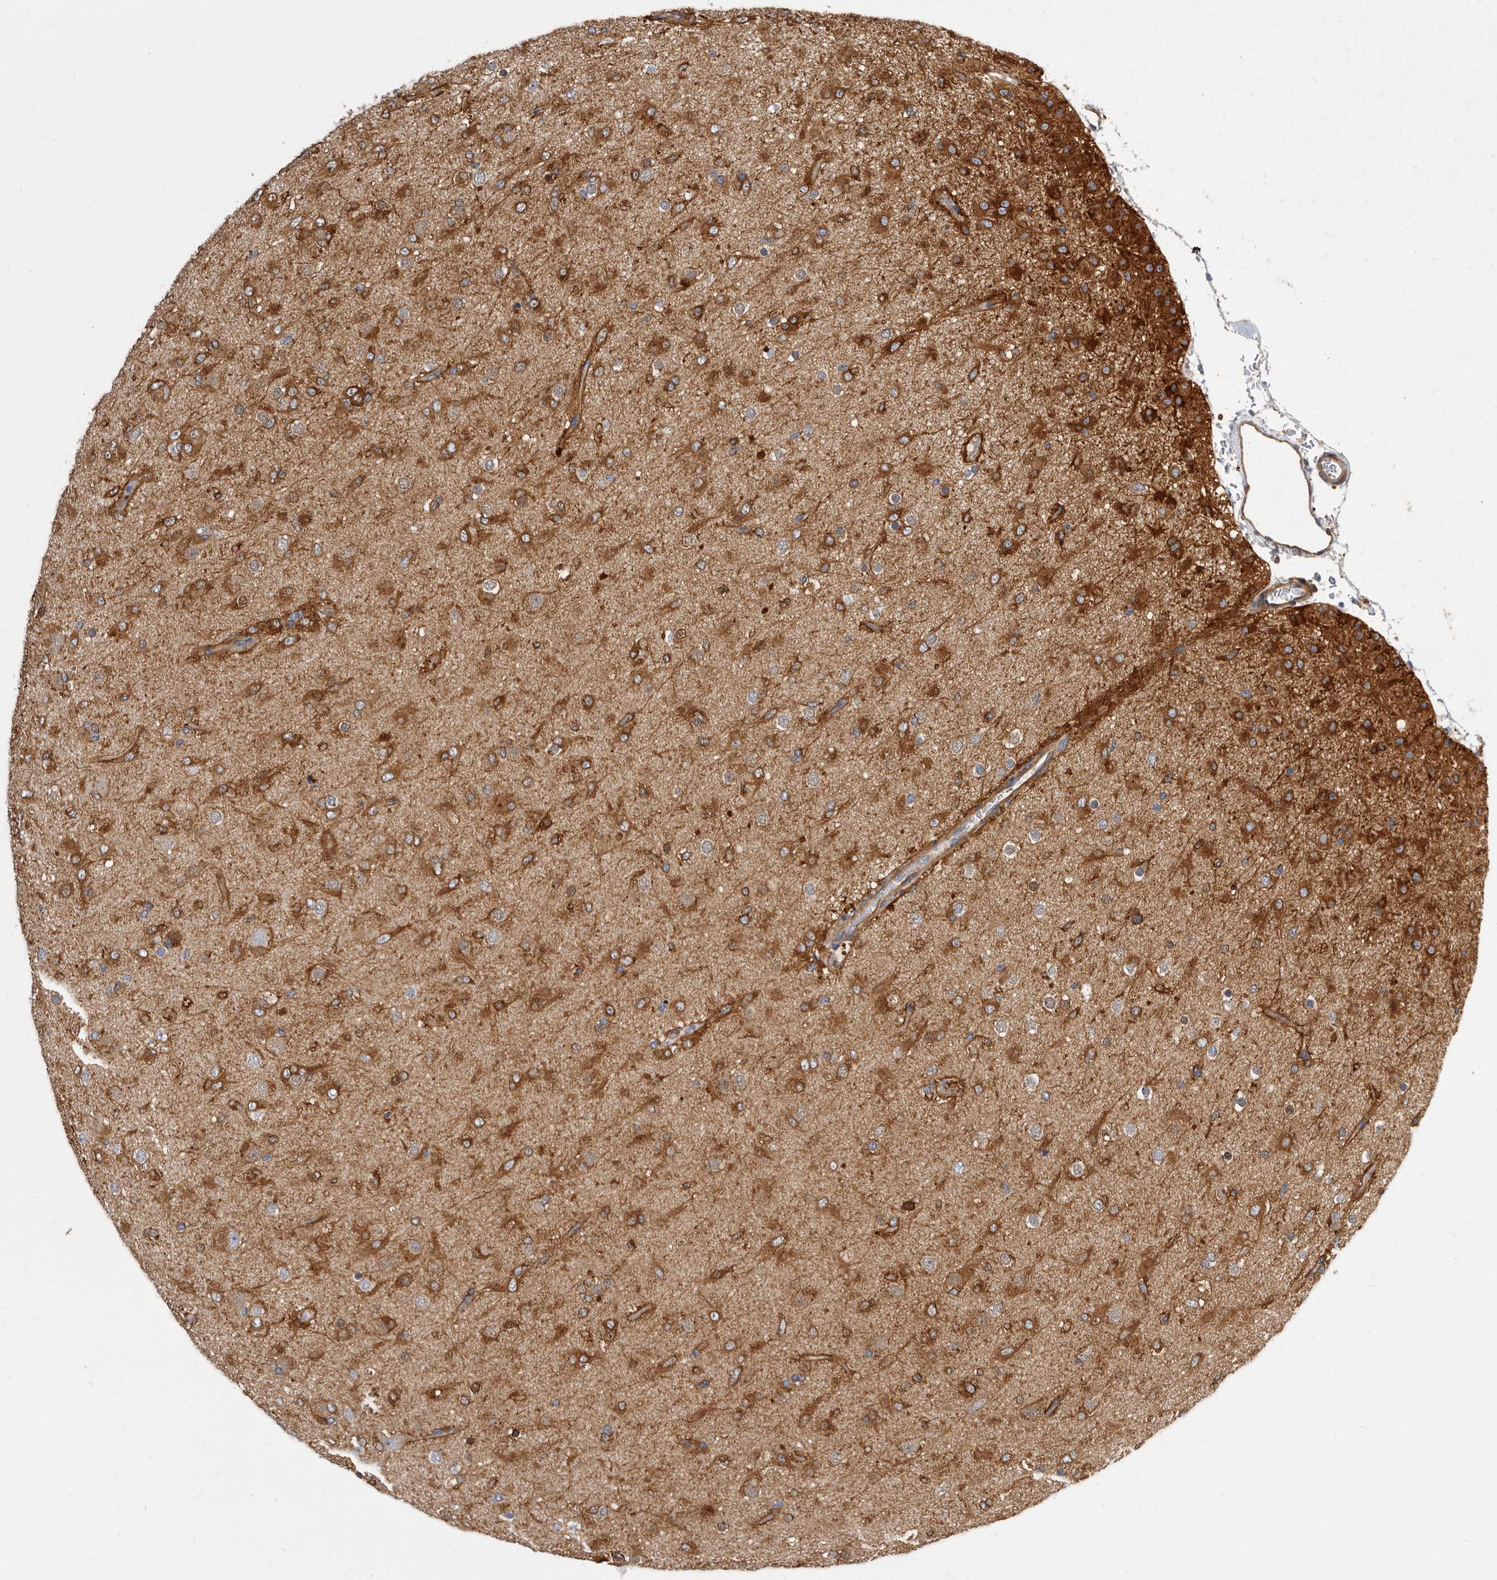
{"staining": {"intensity": "strong", "quantity": "25%-75%", "location": "cytoplasmic/membranous"}, "tissue": "glioma", "cell_type": "Tumor cells", "image_type": "cancer", "snomed": [{"axis": "morphology", "description": "Glioma, malignant, Low grade"}, {"axis": "topography", "description": "Brain"}], "caption": "A brown stain highlights strong cytoplasmic/membranous expression of a protein in glioma tumor cells.", "gene": "ENAH", "patient": {"sex": "male", "age": 65}}